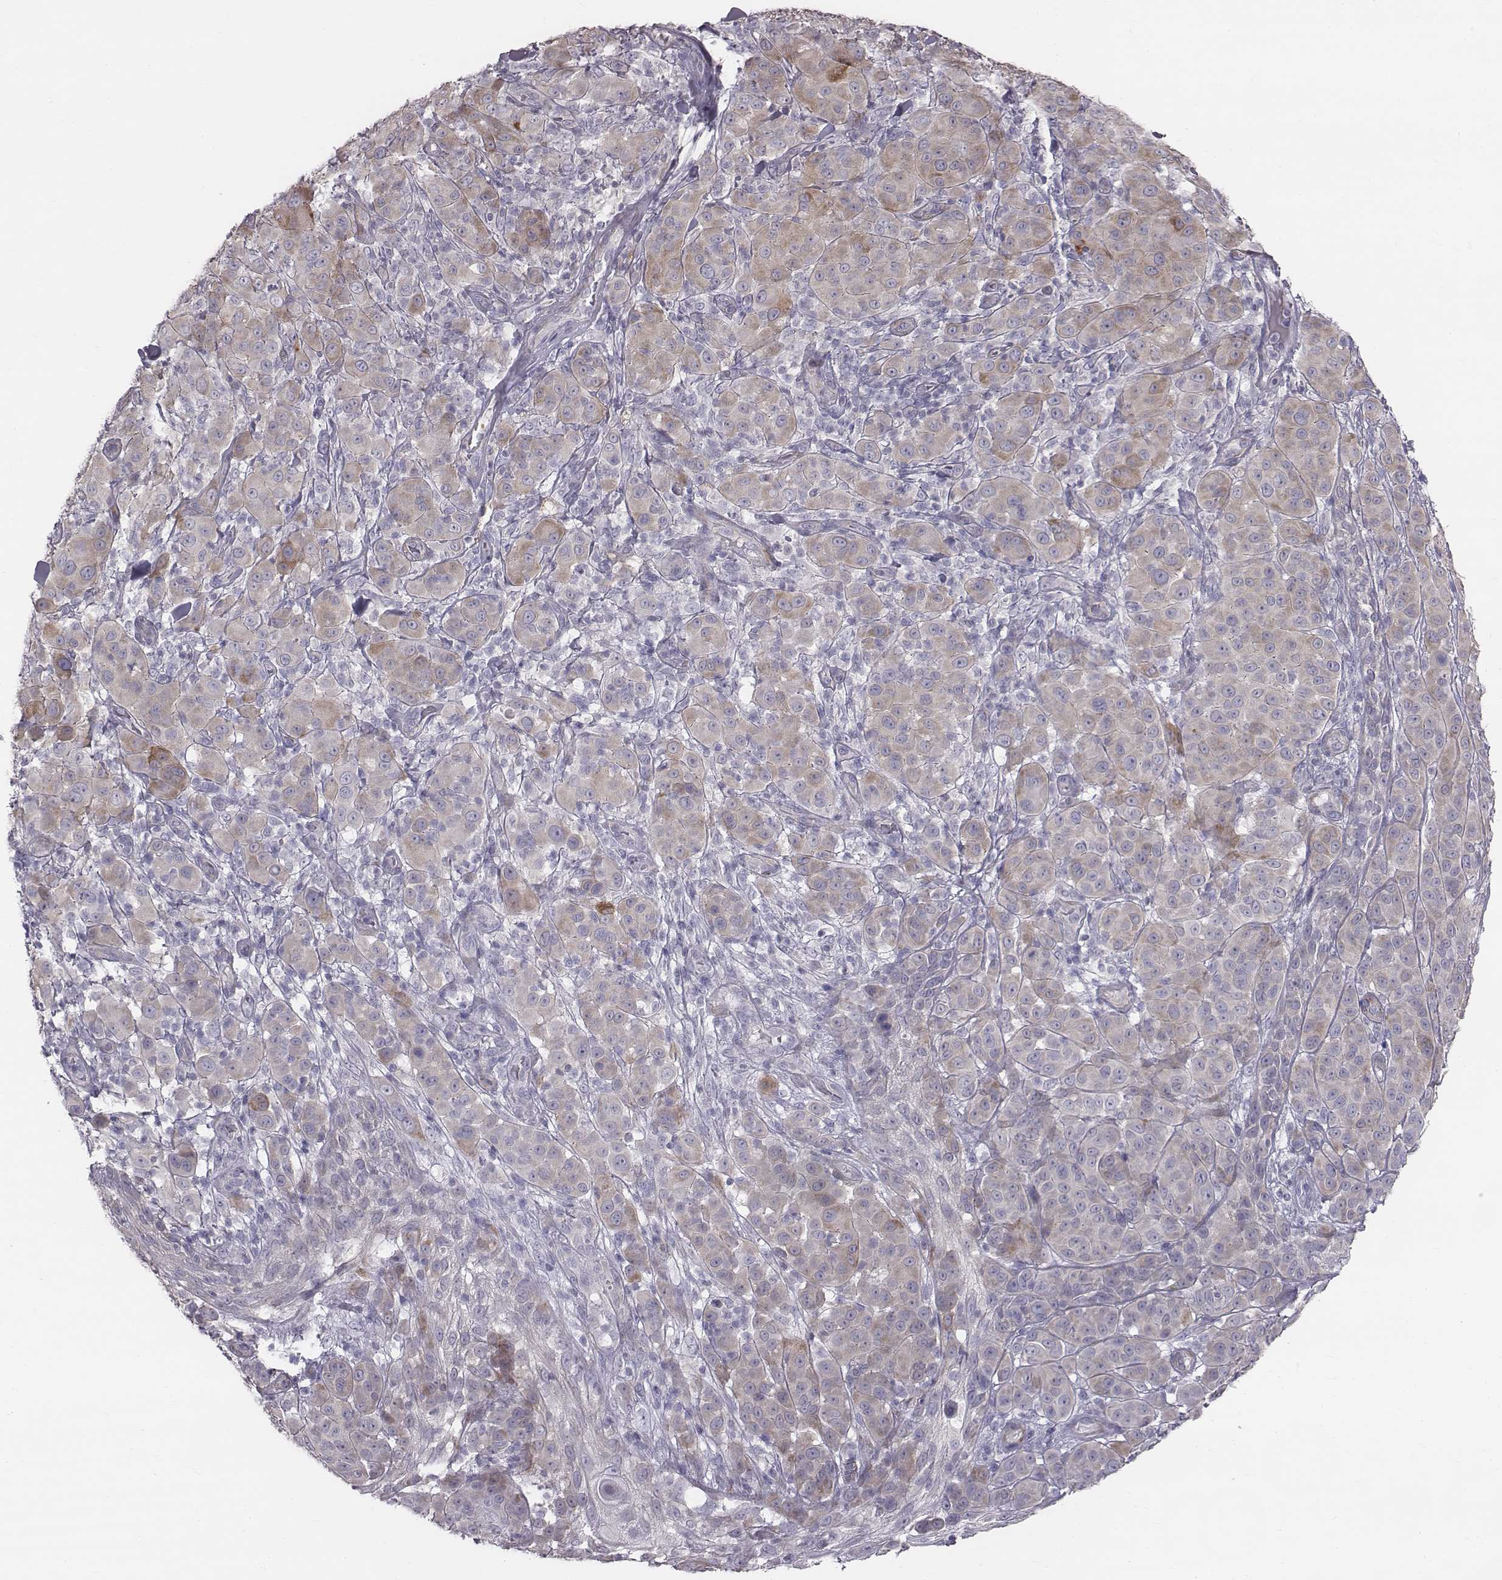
{"staining": {"intensity": "weak", "quantity": ">75%", "location": "cytoplasmic/membranous"}, "tissue": "melanoma", "cell_type": "Tumor cells", "image_type": "cancer", "snomed": [{"axis": "morphology", "description": "Malignant melanoma, NOS"}, {"axis": "topography", "description": "Skin"}], "caption": "This is a micrograph of IHC staining of melanoma, which shows weak positivity in the cytoplasmic/membranous of tumor cells.", "gene": "PRKCZ", "patient": {"sex": "female", "age": 87}}